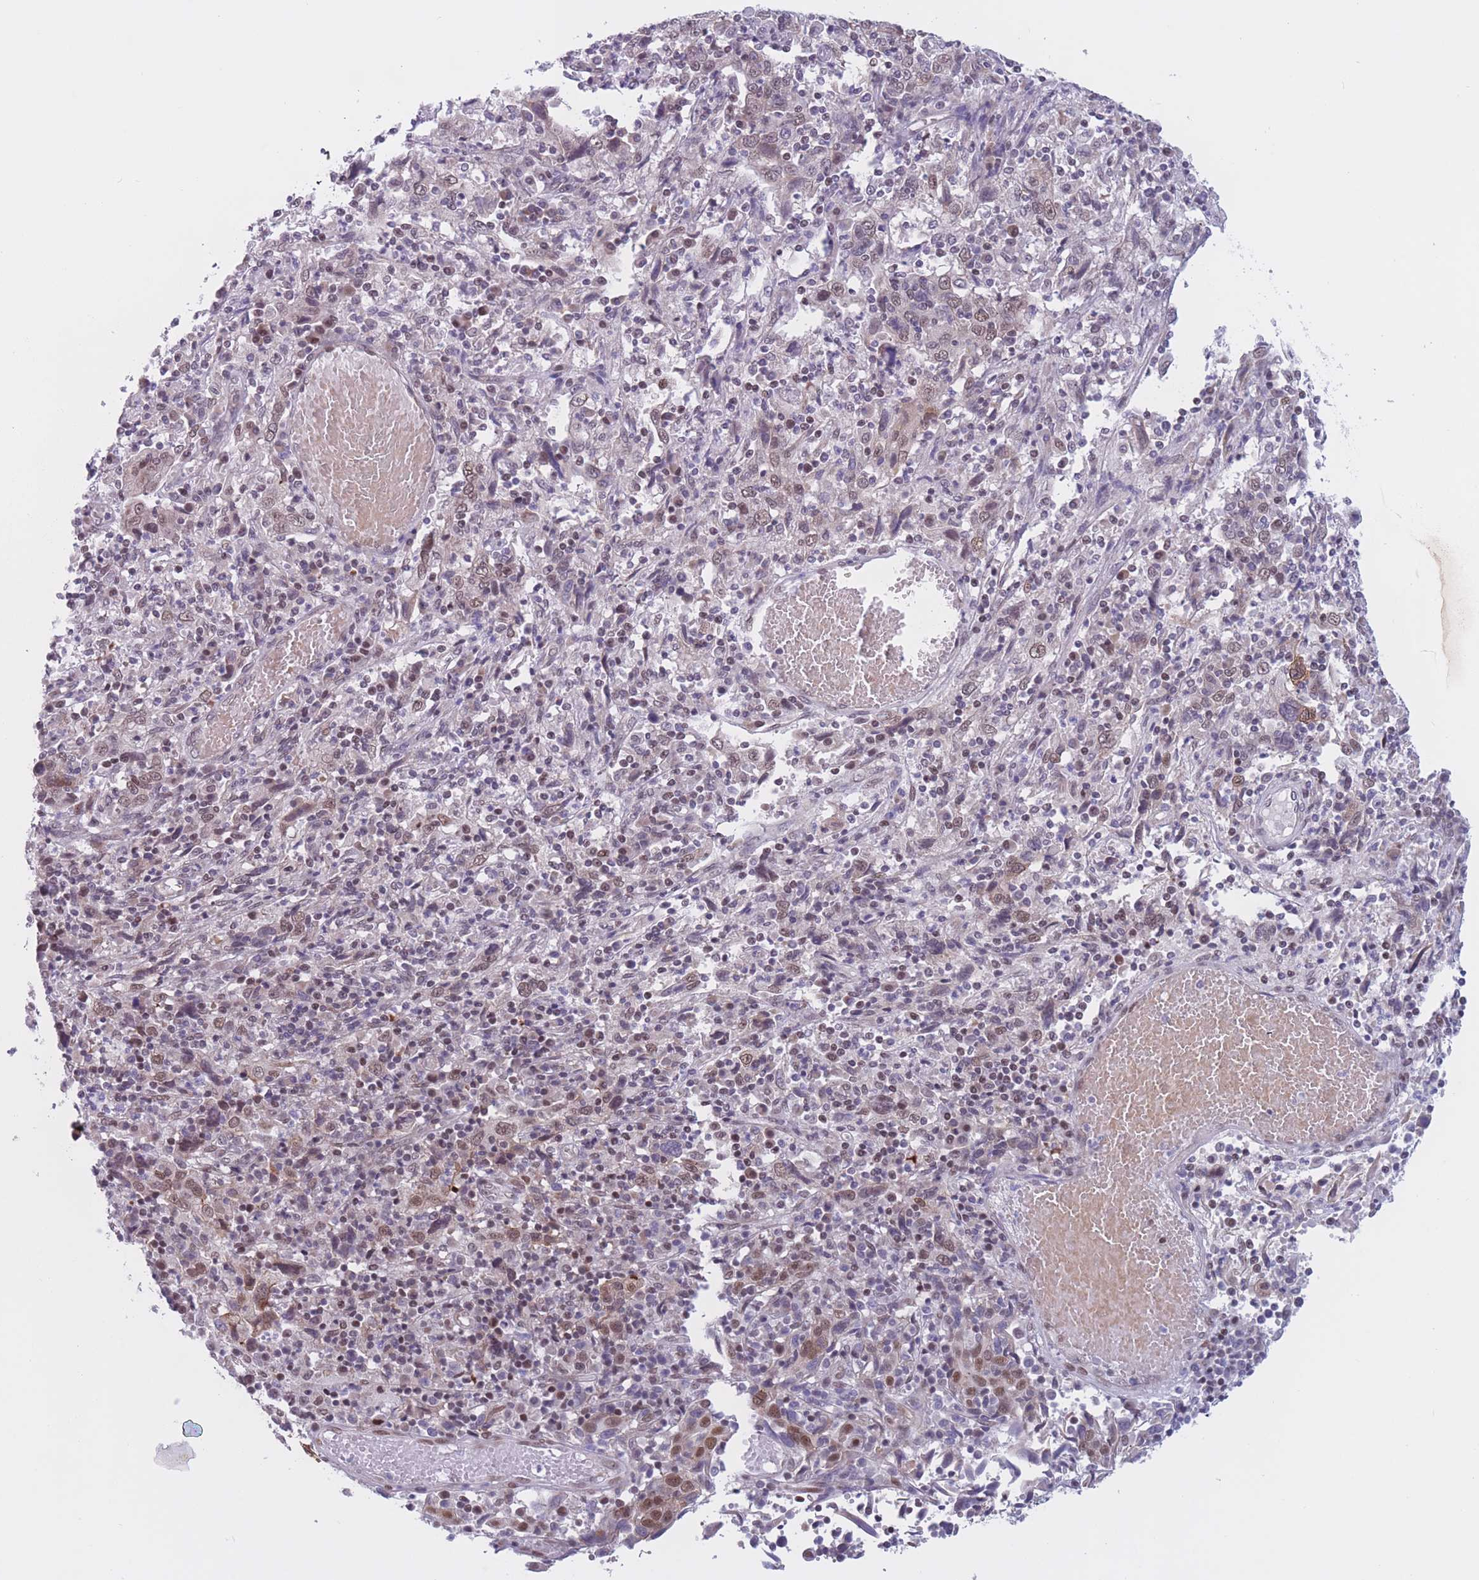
{"staining": {"intensity": "negative", "quantity": "none", "location": "none"}, "tissue": "cervical cancer", "cell_type": "Tumor cells", "image_type": "cancer", "snomed": [{"axis": "morphology", "description": "Squamous cell carcinoma, NOS"}, {"axis": "topography", "description": "Cervix"}], "caption": "DAB (3,3'-diaminobenzidine) immunohistochemical staining of human squamous cell carcinoma (cervical) shows no significant staining in tumor cells. (Brightfield microscopy of DAB (3,3'-diaminobenzidine) immunohistochemistry (IHC) at high magnification).", "gene": "BCL9L", "patient": {"sex": "female", "age": 46}}